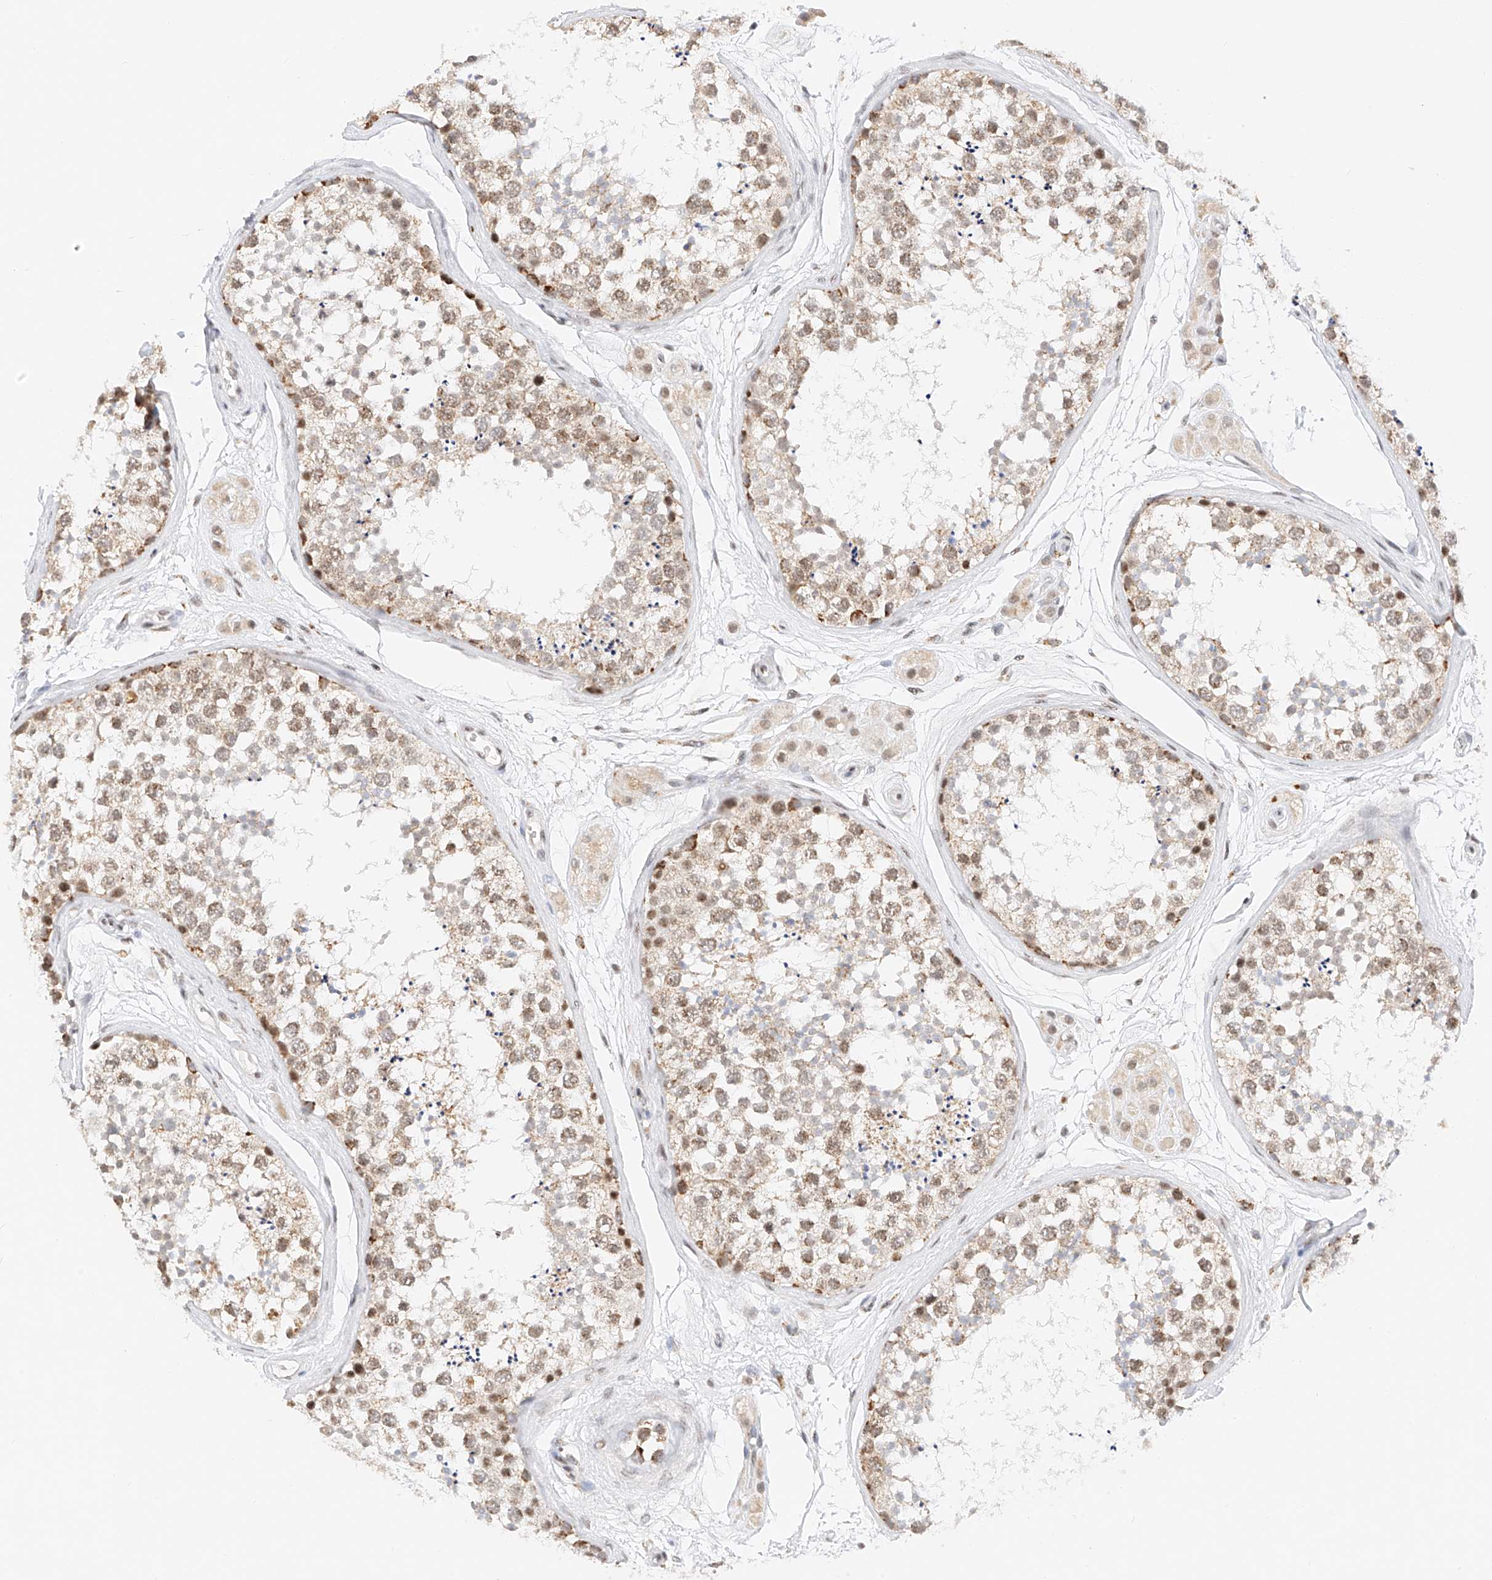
{"staining": {"intensity": "moderate", "quantity": ">75%", "location": "nuclear"}, "tissue": "testis", "cell_type": "Cells in seminiferous ducts", "image_type": "normal", "snomed": [{"axis": "morphology", "description": "Normal tissue, NOS"}, {"axis": "topography", "description": "Testis"}], "caption": "IHC staining of normal testis, which exhibits medium levels of moderate nuclear staining in approximately >75% of cells in seminiferous ducts indicating moderate nuclear protein staining. The staining was performed using DAB (brown) for protein detection and nuclei were counterstained in hematoxylin (blue).", "gene": "NRF1", "patient": {"sex": "male", "age": 56}}